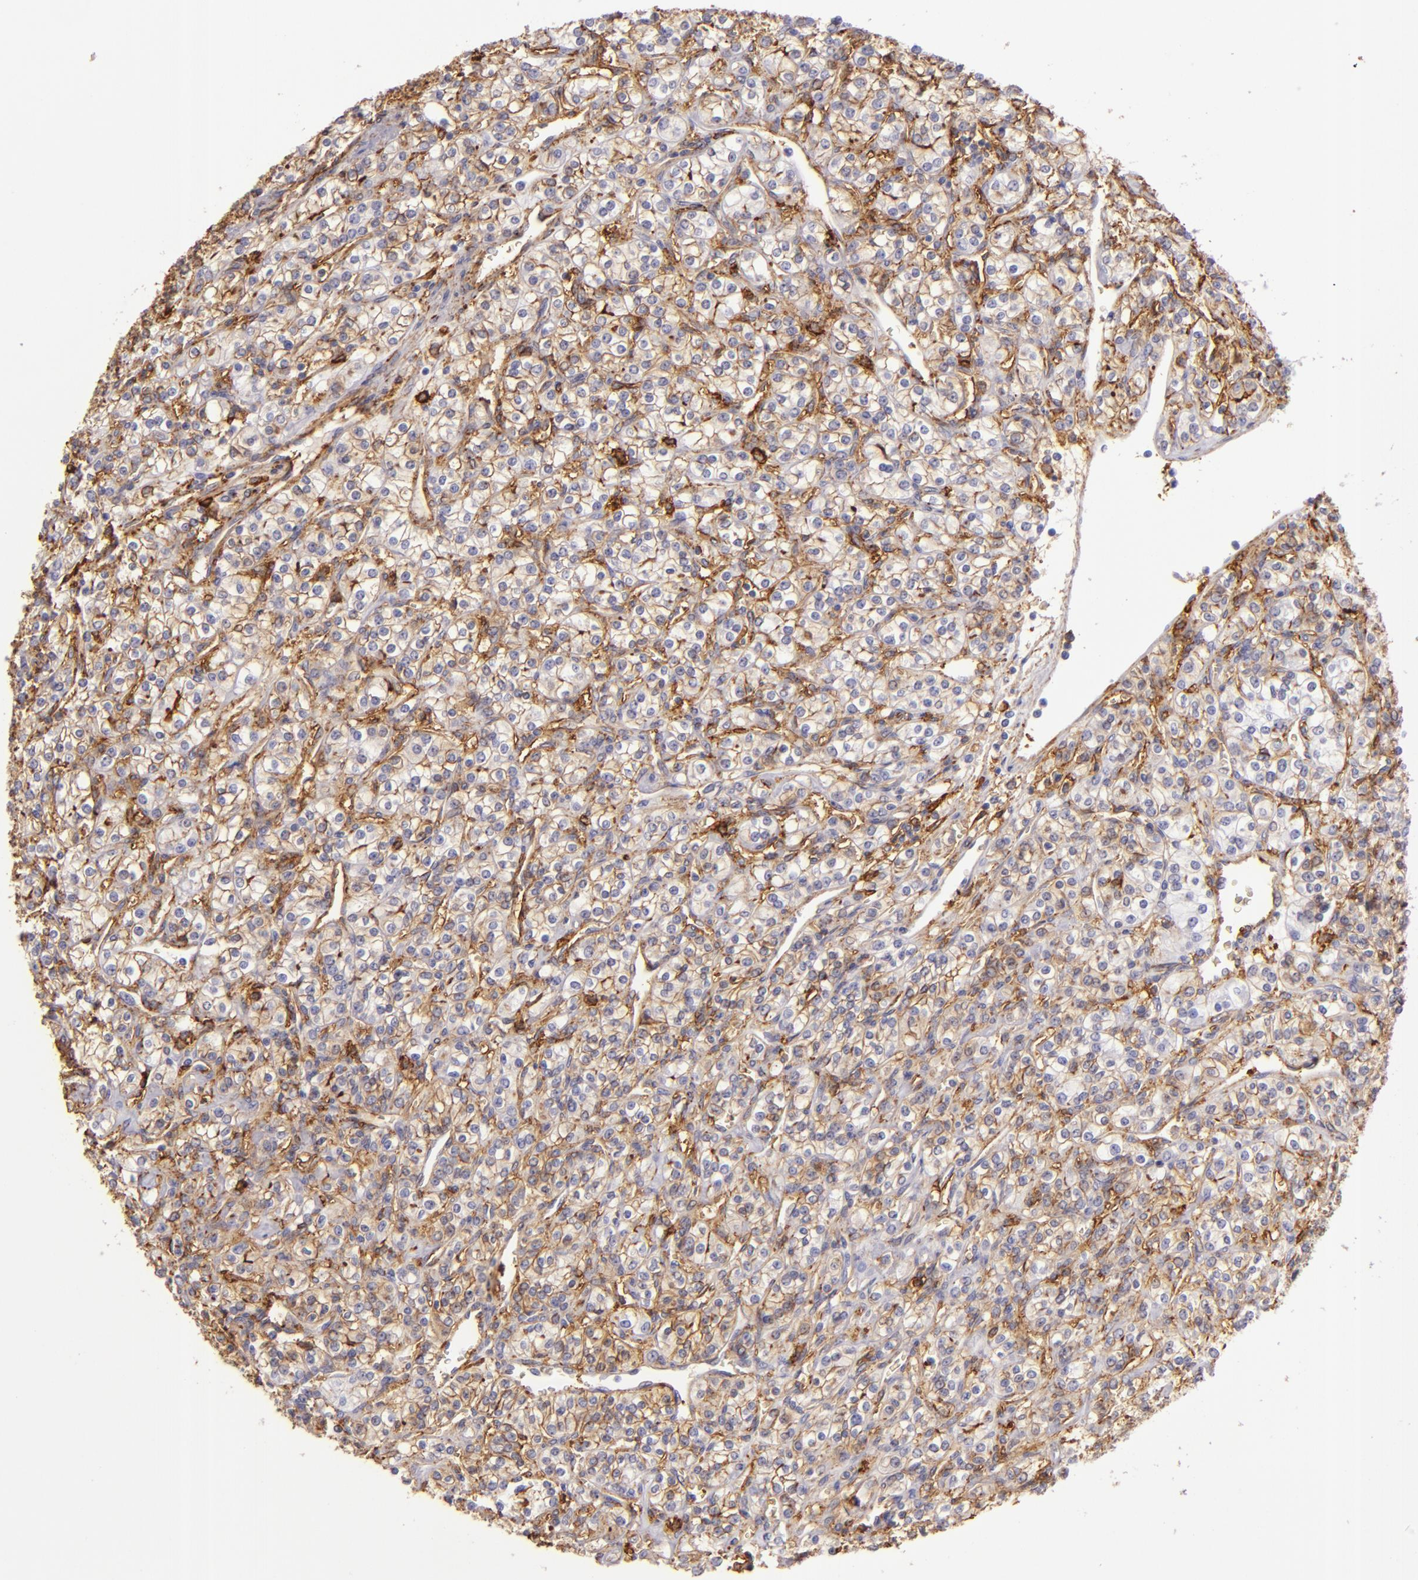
{"staining": {"intensity": "moderate", "quantity": ">75%", "location": "cytoplasmic/membranous"}, "tissue": "renal cancer", "cell_type": "Tumor cells", "image_type": "cancer", "snomed": [{"axis": "morphology", "description": "Adenocarcinoma, NOS"}, {"axis": "topography", "description": "Kidney"}], "caption": "IHC (DAB (3,3'-diaminobenzidine)) staining of renal adenocarcinoma reveals moderate cytoplasmic/membranous protein positivity in about >75% of tumor cells.", "gene": "CD9", "patient": {"sex": "male", "age": 77}}